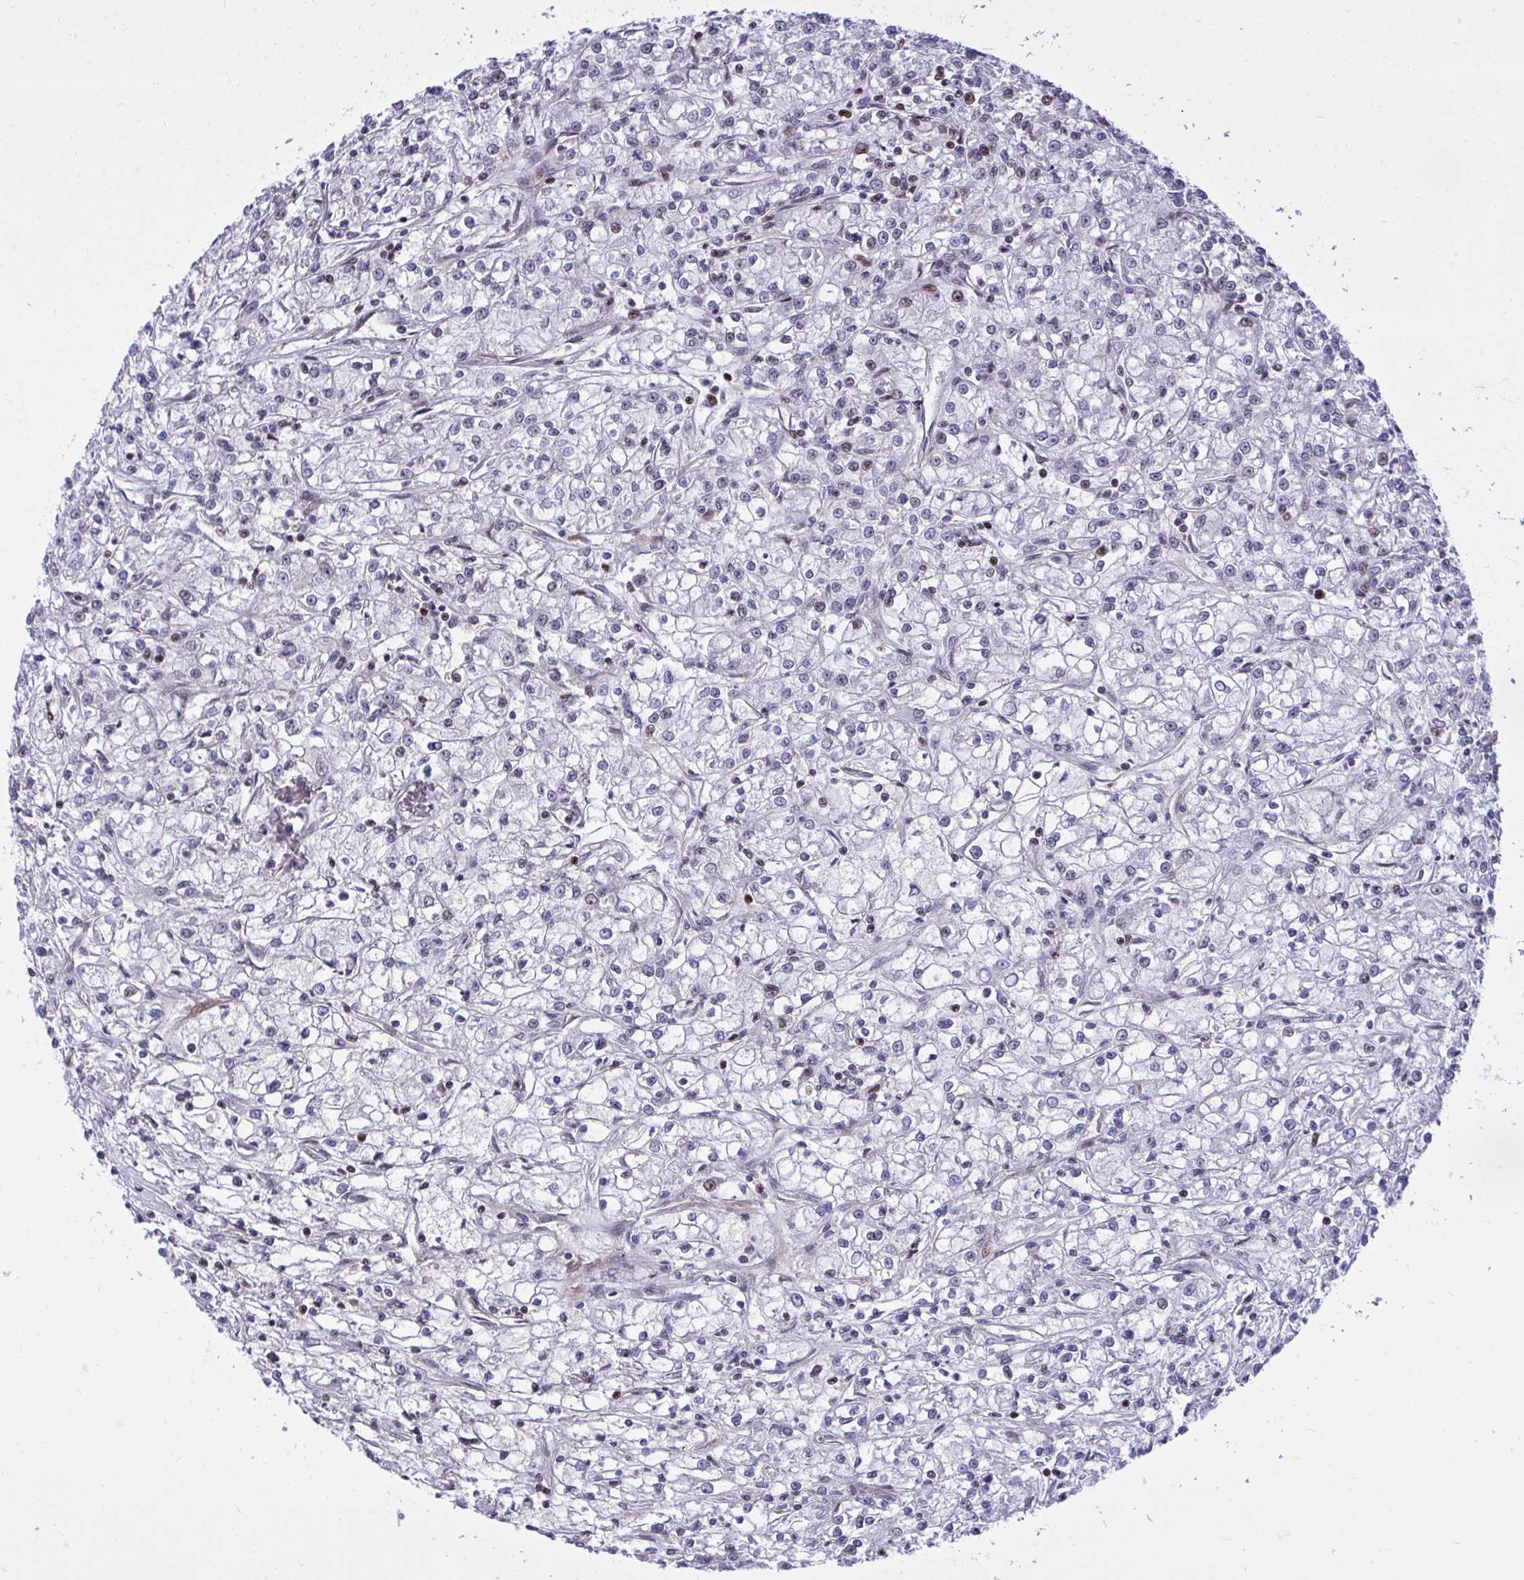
{"staining": {"intensity": "negative", "quantity": "none", "location": "none"}, "tissue": "renal cancer", "cell_type": "Tumor cells", "image_type": "cancer", "snomed": [{"axis": "morphology", "description": "Adenocarcinoma, NOS"}, {"axis": "topography", "description": "Kidney"}], "caption": "Adenocarcinoma (renal) was stained to show a protein in brown. There is no significant staining in tumor cells.", "gene": "C14orf39", "patient": {"sex": "female", "age": 59}}